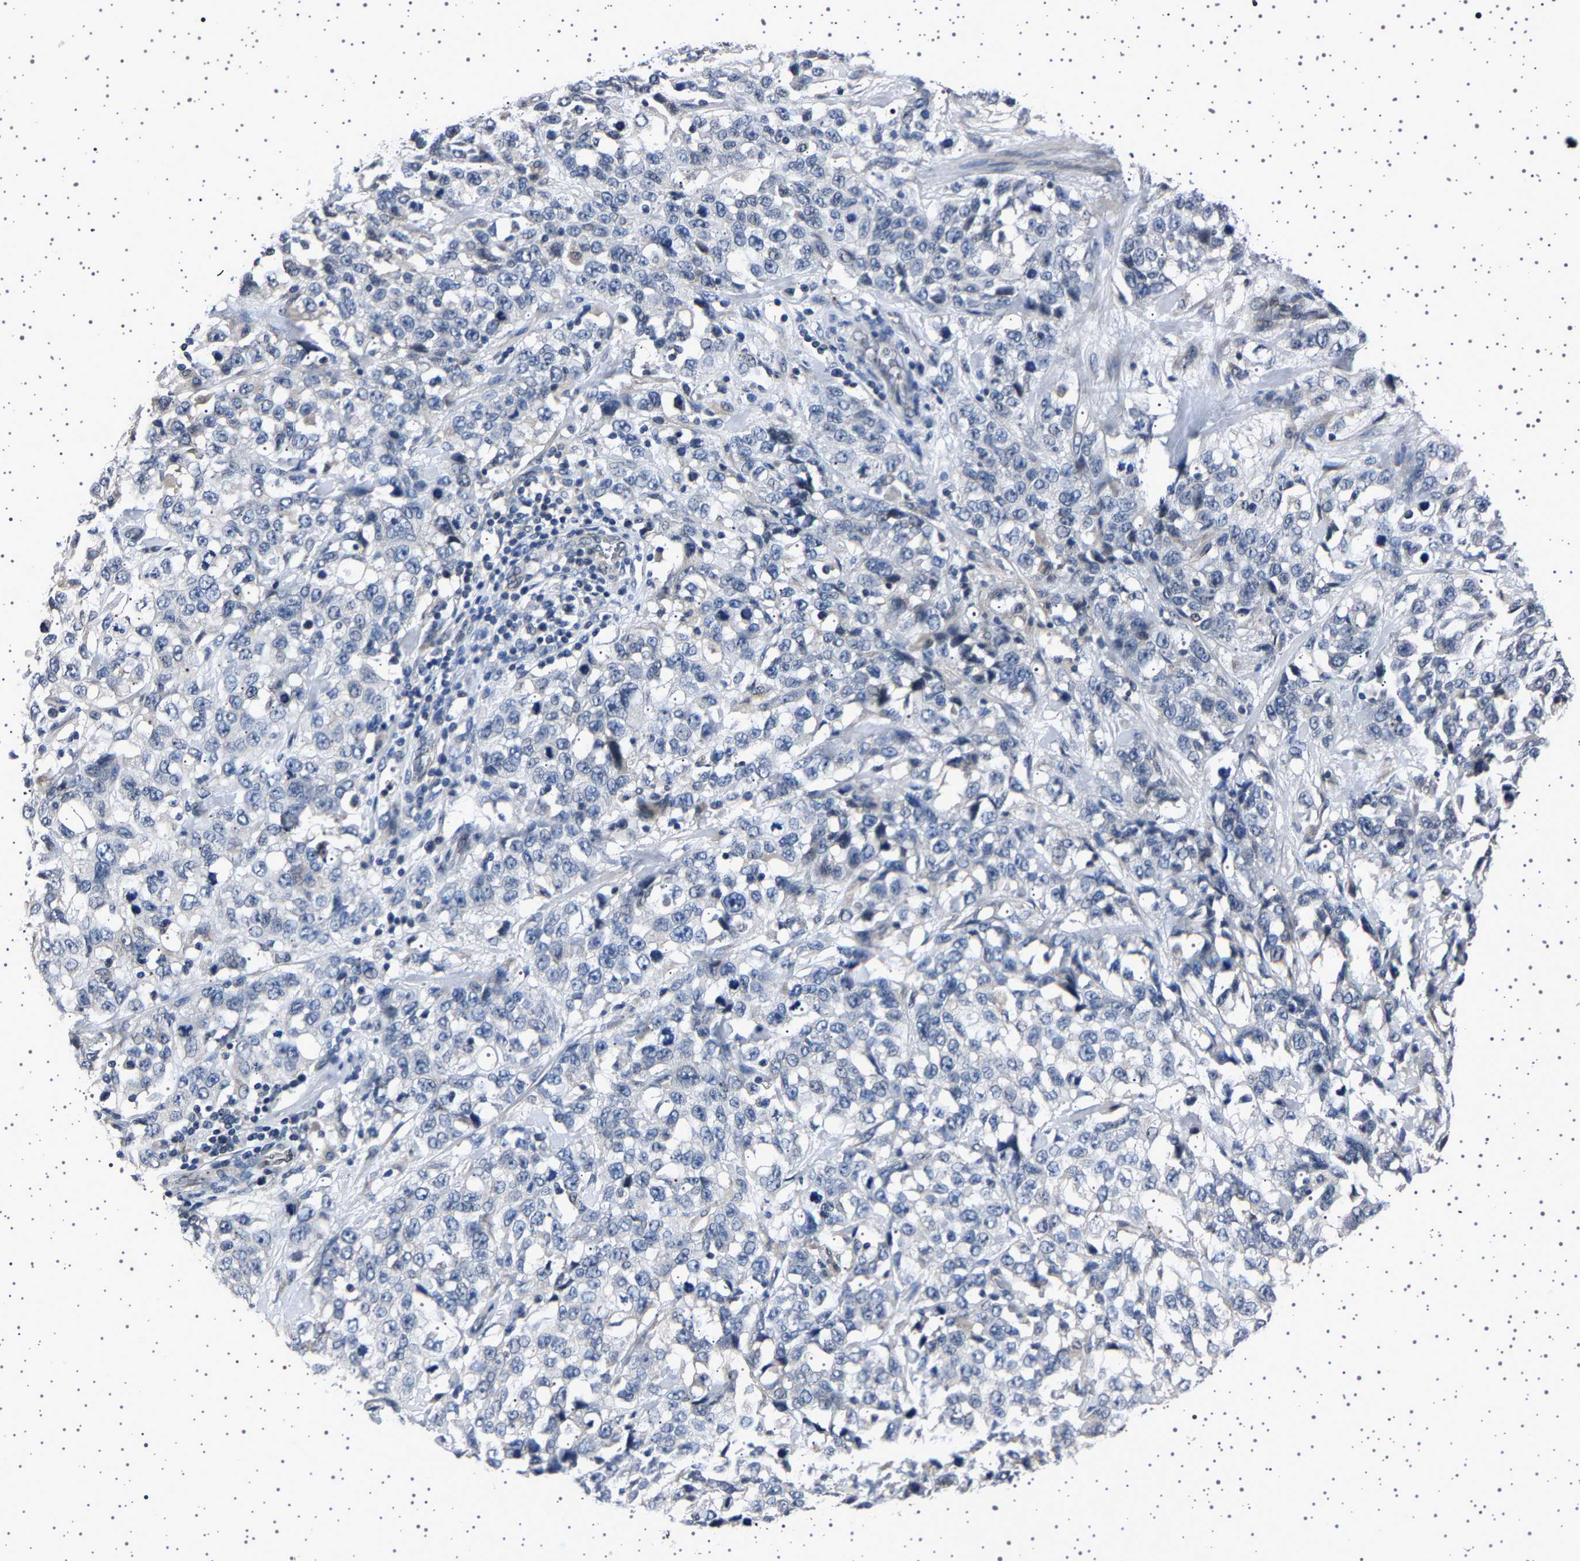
{"staining": {"intensity": "negative", "quantity": "none", "location": "none"}, "tissue": "stomach cancer", "cell_type": "Tumor cells", "image_type": "cancer", "snomed": [{"axis": "morphology", "description": "Normal tissue, NOS"}, {"axis": "morphology", "description": "Adenocarcinoma, NOS"}, {"axis": "topography", "description": "Stomach"}], "caption": "Micrograph shows no protein positivity in tumor cells of adenocarcinoma (stomach) tissue. (DAB immunohistochemistry visualized using brightfield microscopy, high magnification).", "gene": "IL10RB", "patient": {"sex": "male", "age": 48}}